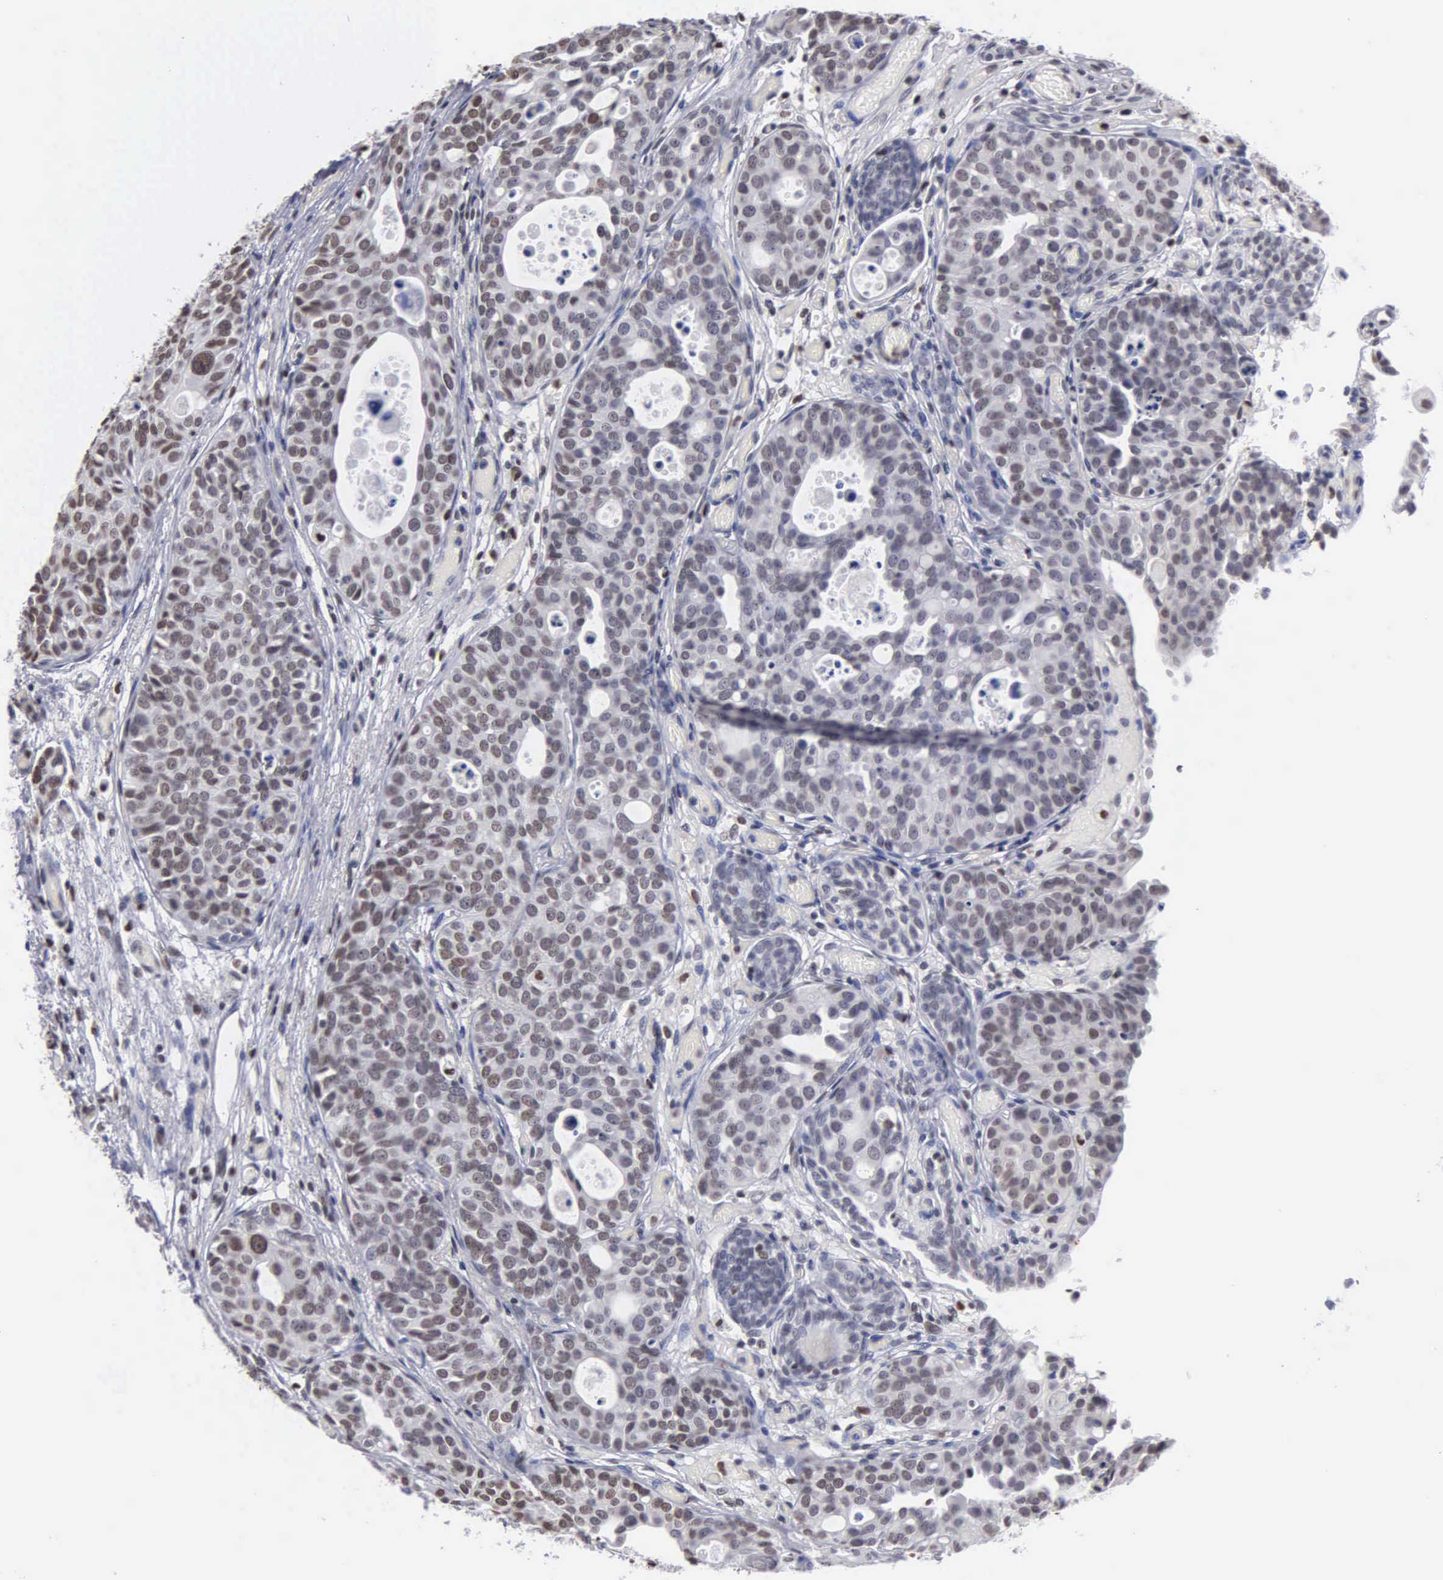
{"staining": {"intensity": "moderate", "quantity": "25%-75%", "location": "nuclear"}, "tissue": "urothelial cancer", "cell_type": "Tumor cells", "image_type": "cancer", "snomed": [{"axis": "morphology", "description": "Urothelial carcinoma, High grade"}, {"axis": "topography", "description": "Urinary bladder"}], "caption": "Urothelial carcinoma (high-grade) tissue exhibits moderate nuclear staining in about 25%-75% of tumor cells, visualized by immunohistochemistry.", "gene": "CCNG1", "patient": {"sex": "male", "age": 78}}